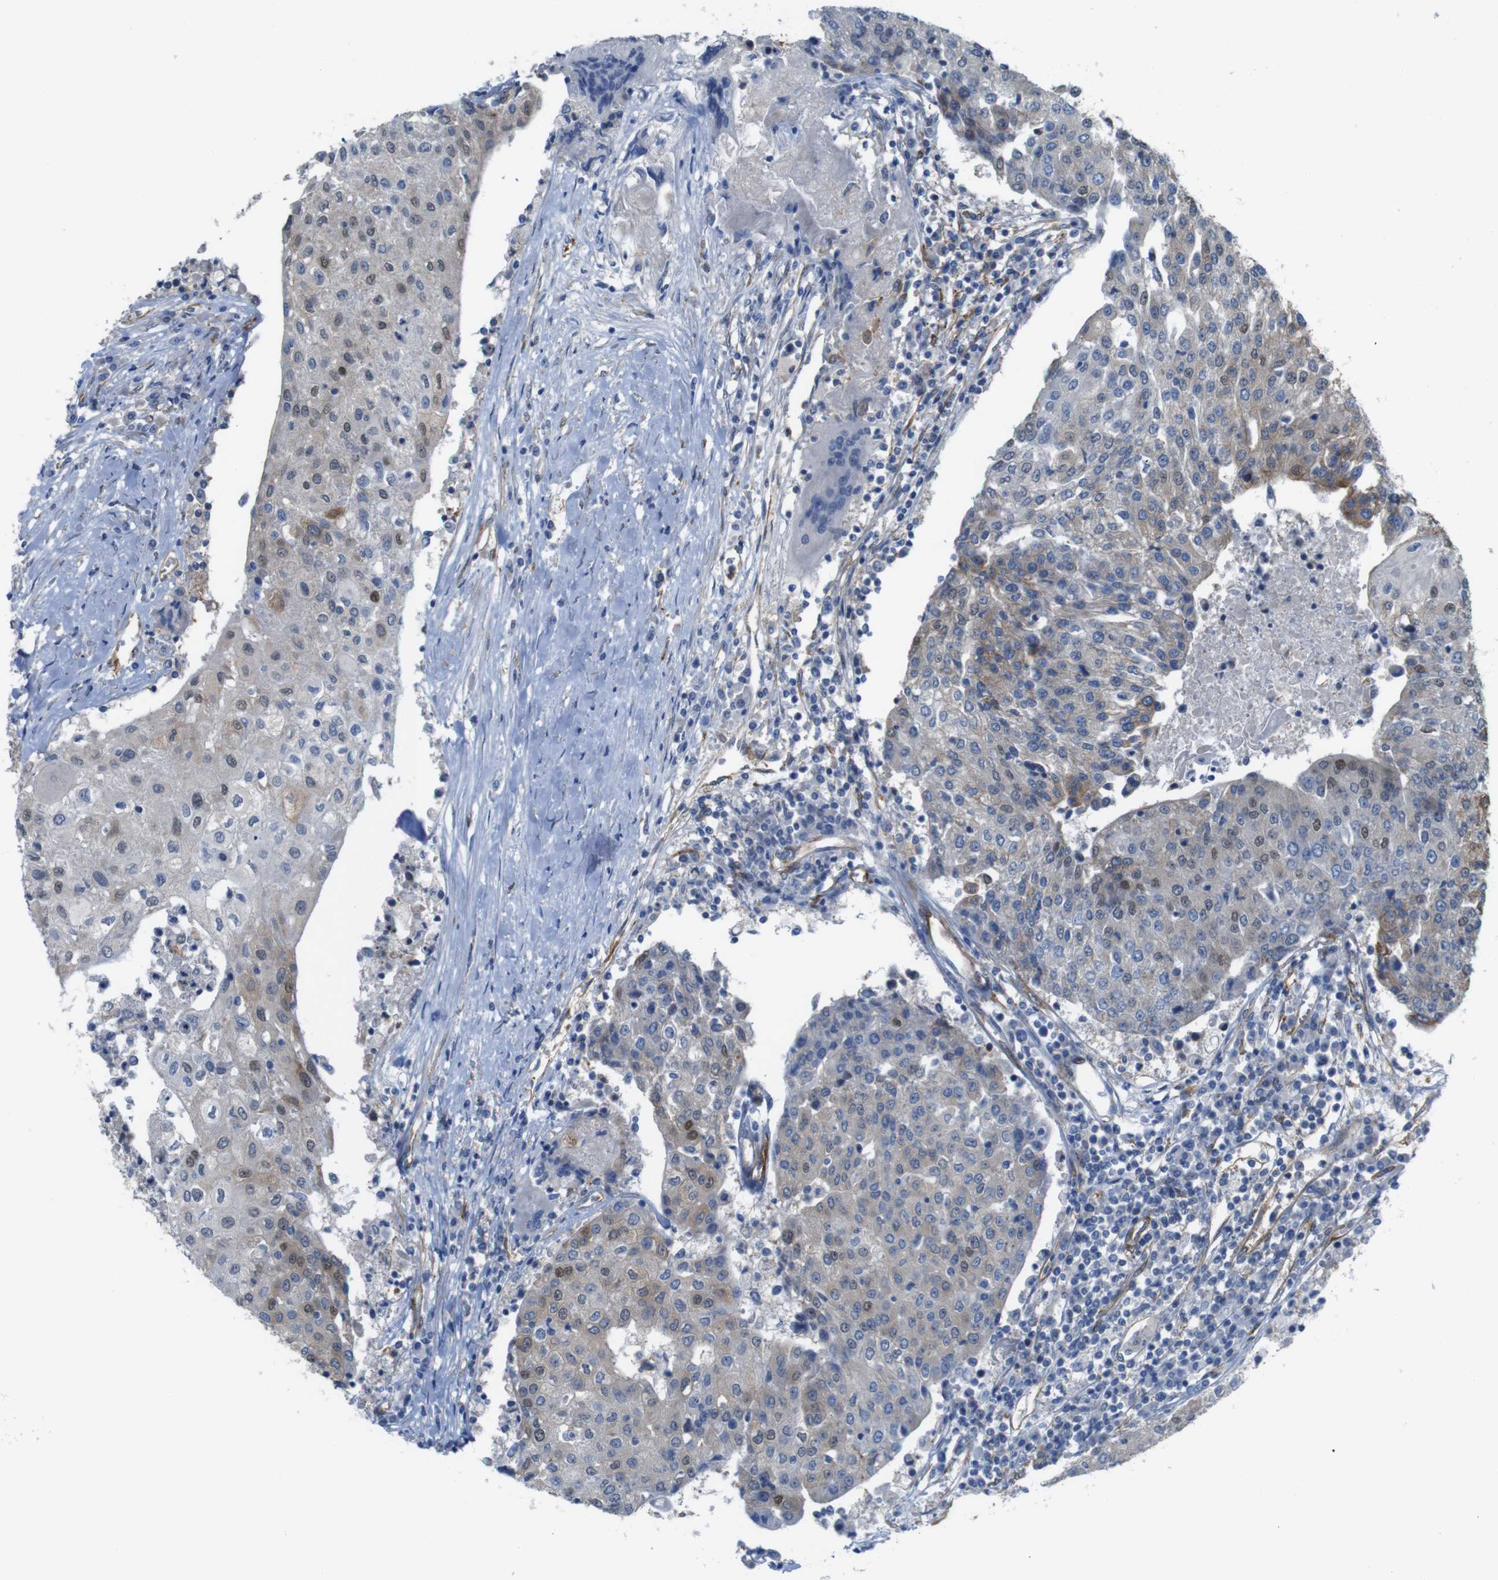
{"staining": {"intensity": "moderate", "quantity": ">75%", "location": "cytoplasmic/membranous,nuclear"}, "tissue": "urothelial cancer", "cell_type": "Tumor cells", "image_type": "cancer", "snomed": [{"axis": "morphology", "description": "Urothelial carcinoma, High grade"}, {"axis": "topography", "description": "Urinary bladder"}], "caption": "The photomicrograph shows staining of urothelial cancer, revealing moderate cytoplasmic/membranous and nuclear protein staining (brown color) within tumor cells.", "gene": "PTGER4", "patient": {"sex": "female", "age": 85}}